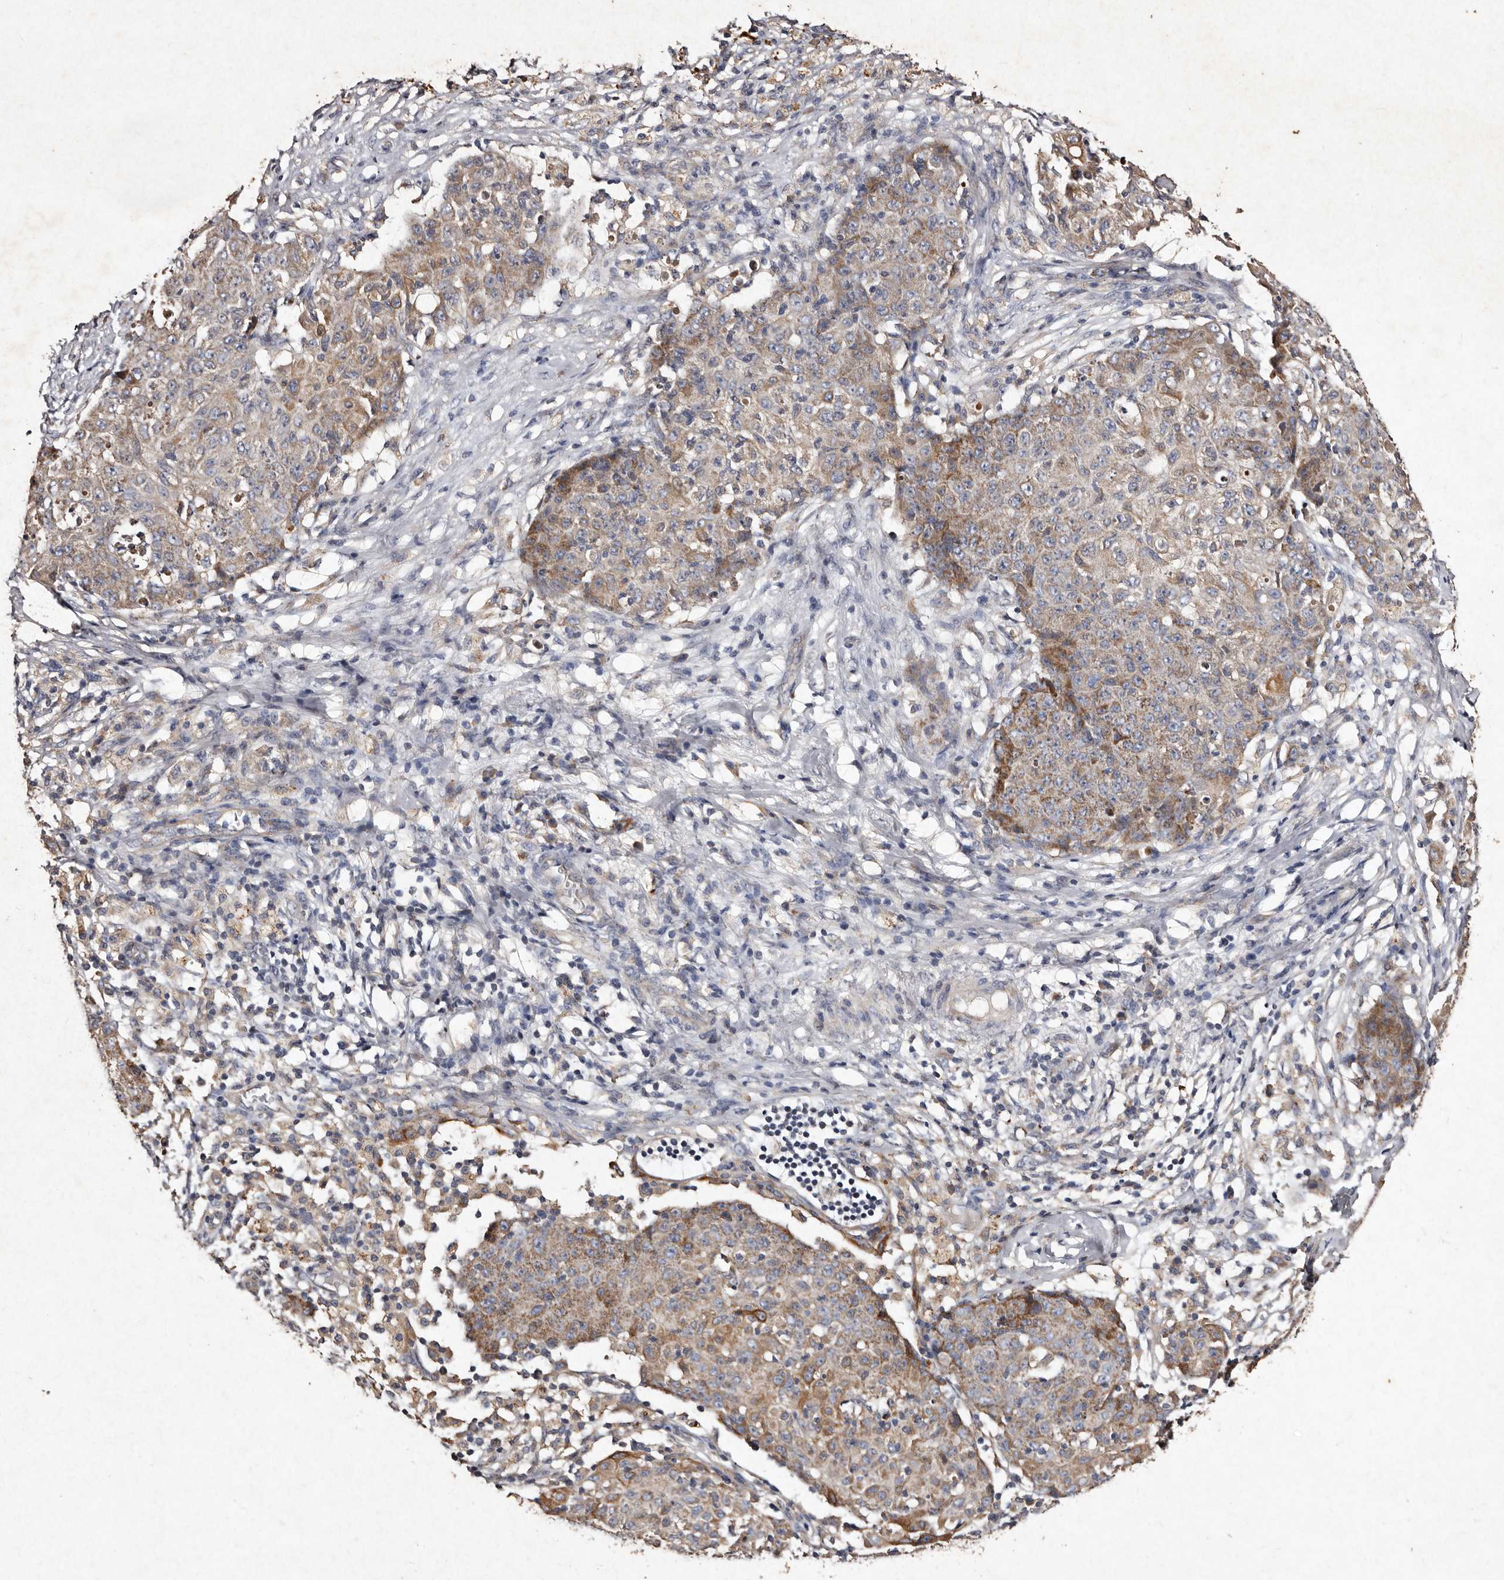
{"staining": {"intensity": "moderate", "quantity": "25%-75%", "location": "cytoplasmic/membranous"}, "tissue": "ovarian cancer", "cell_type": "Tumor cells", "image_type": "cancer", "snomed": [{"axis": "morphology", "description": "Carcinoma, endometroid"}, {"axis": "topography", "description": "Ovary"}], "caption": "Immunohistochemical staining of human ovarian cancer (endometroid carcinoma) reveals medium levels of moderate cytoplasmic/membranous positivity in about 25%-75% of tumor cells.", "gene": "TFB1M", "patient": {"sex": "female", "age": 42}}